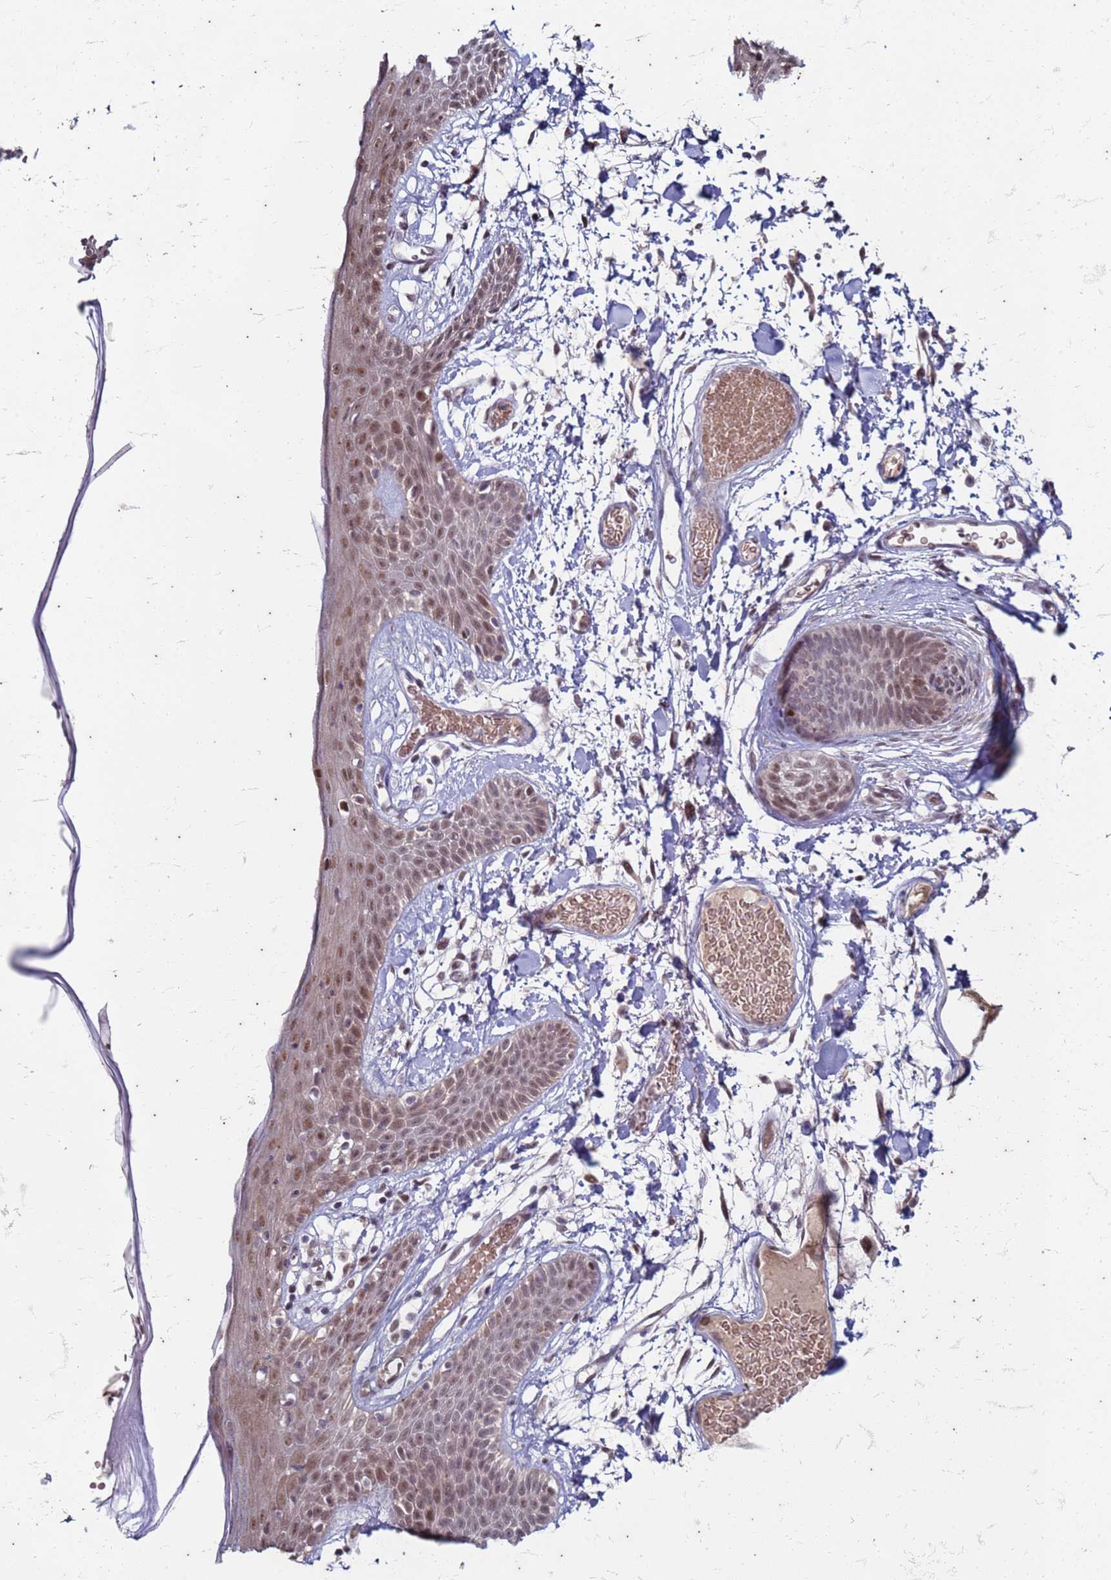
{"staining": {"intensity": "moderate", "quantity": "25%-75%", "location": "nuclear"}, "tissue": "skin", "cell_type": "Fibroblasts", "image_type": "normal", "snomed": [{"axis": "morphology", "description": "Normal tissue, NOS"}, {"axis": "topography", "description": "Skin"}], "caption": "Brown immunohistochemical staining in normal skin displays moderate nuclear positivity in about 25%-75% of fibroblasts. Nuclei are stained in blue.", "gene": "TRMT6", "patient": {"sex": "male", "age": 79}}